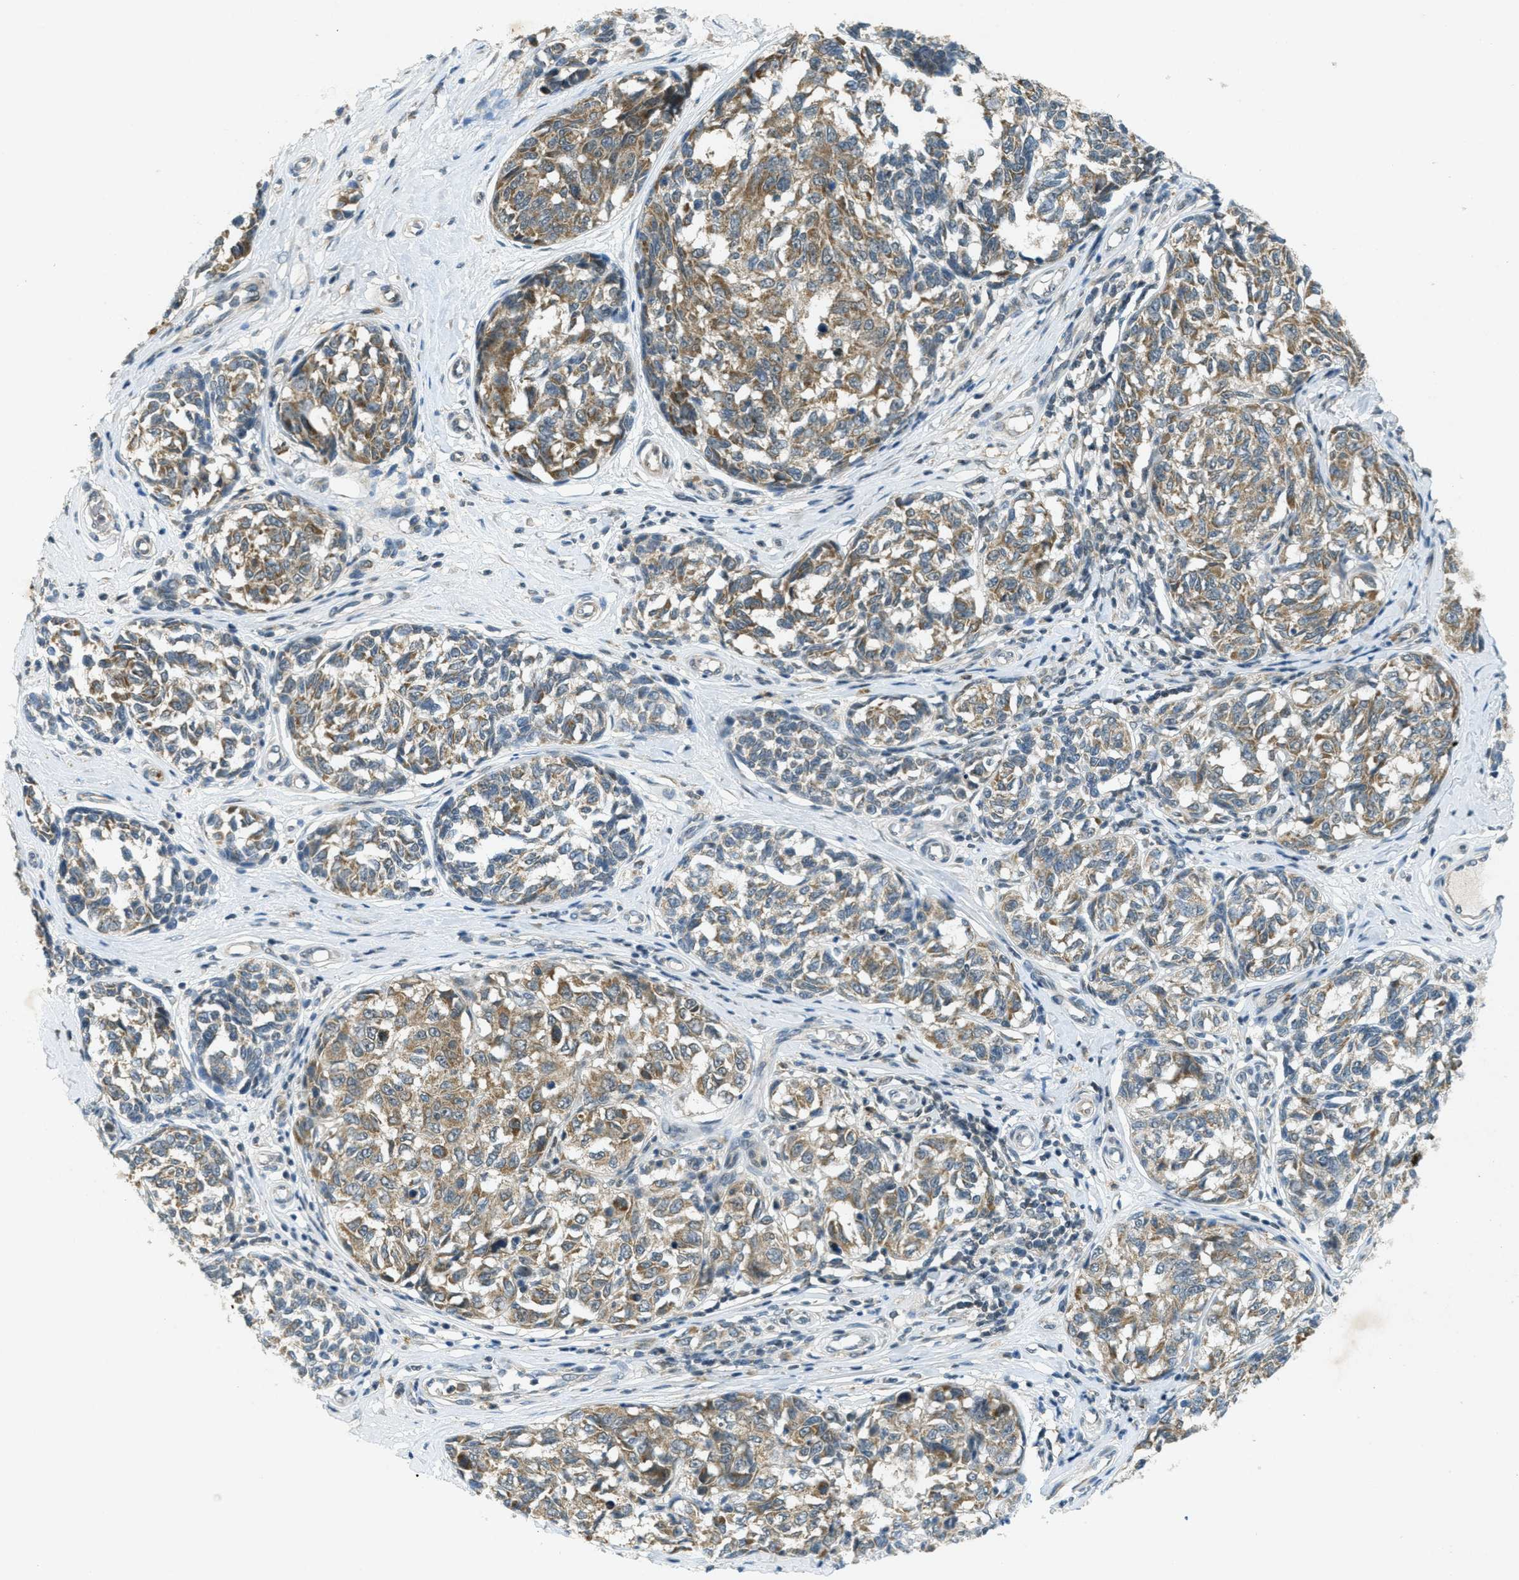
{"staining": {"intensity": "weak", "quantity": ">75%", "location": "cytoplasmic/membranous"}, "tissue": "melanoma", "cell_type": "Tumor cells", "image_type": "cancer", "snomed": [{"axis": "morphology", "description": "Malignant melanoma, NOS"}, {"axis": "topography", "description": "Skin"}], "caption": "This histopathology image reveals immunohistochemistry (IHC) staining of malignant melanoma, with low weak cytoplasmic/membranous expression in about >75% of tumor cells.", "gene": "TCF20", "patient": {"sex": "female", "age": 64}}